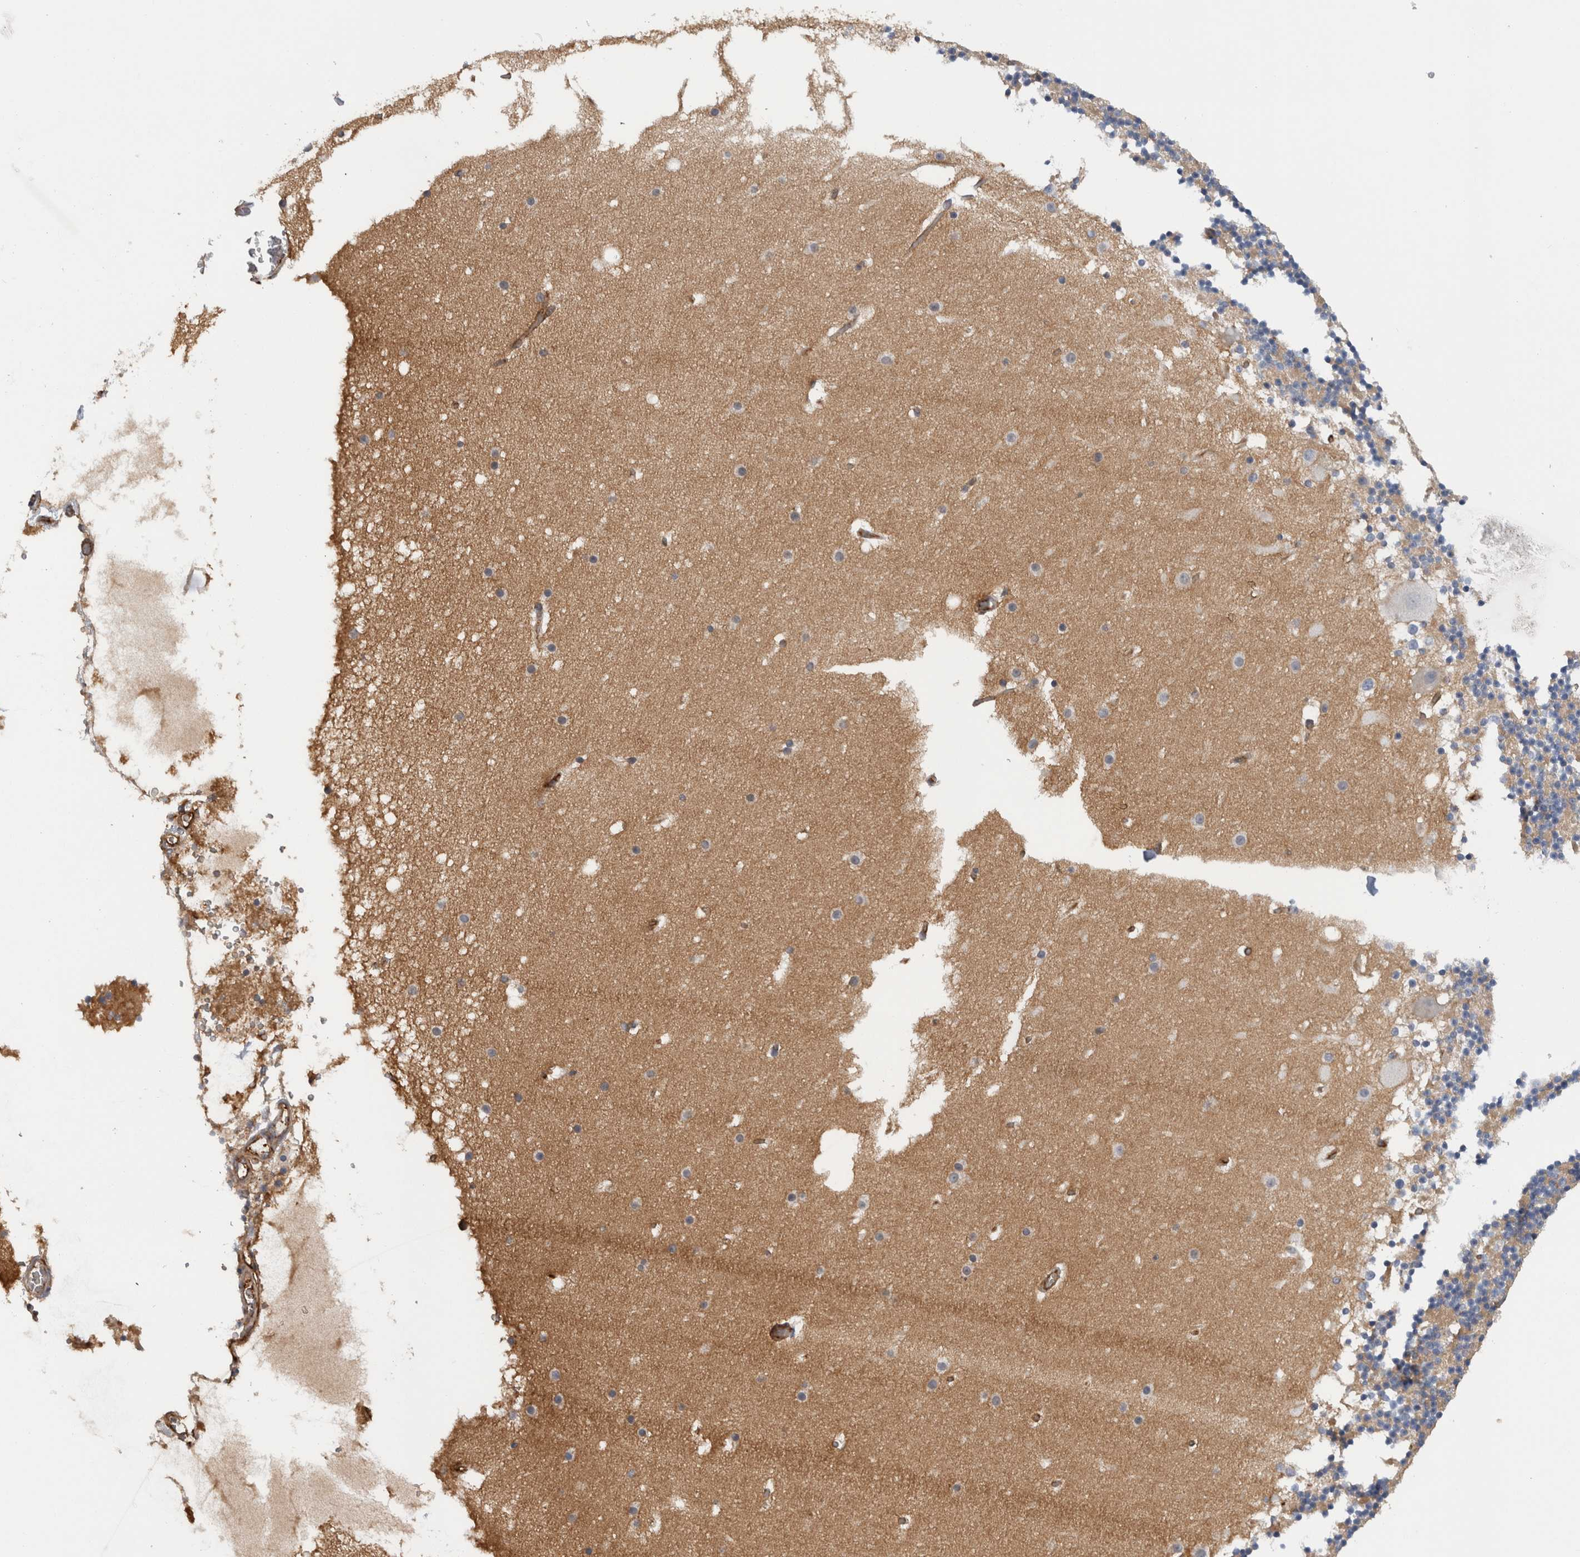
{"staining": {"intensity": "weak", "quantity": ">75%", "location": "cytoplasmic/membranous"}, "tissue": "cerebellum", "cell_type": "Cells in granular layer", "image_type": "normal", "snomed": [{"axis": "morphology", "description": "Normal tissue, NOS"}, {"axis": "topography", "description": "Cerebellum"}], "caption": "Cerebellum stained for a protein demonstrates weak cytoplasmic/membranous positivity in cells in granular layer. Immunohistochemistry stains the protein of interest in brown and the nuclei are stained blue.", "gene": "CD59", "patient": {"sex": "male", "age": 57}}